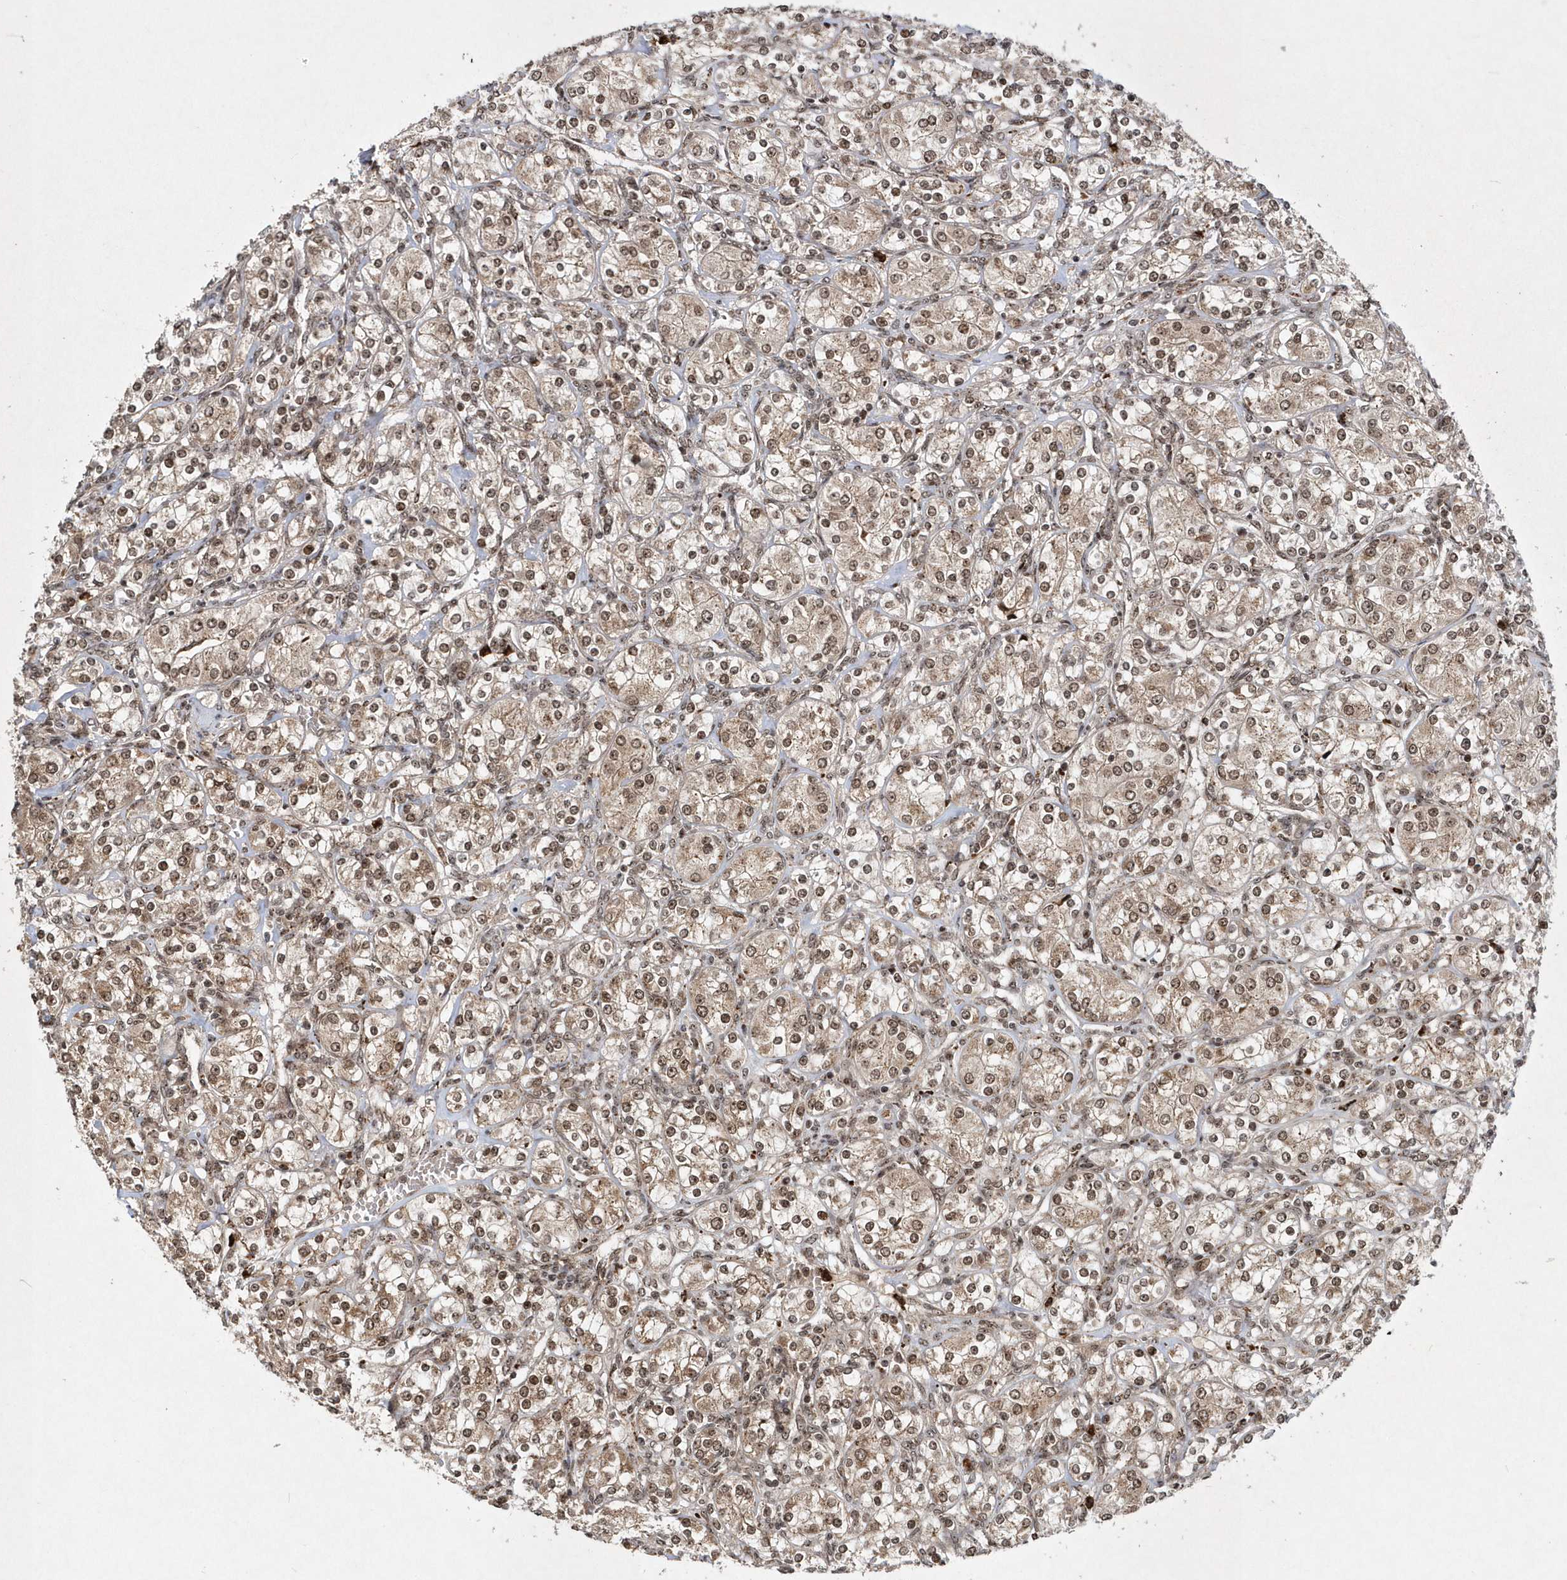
{"staining": {"intensity": "weak", "quantity": ">75%", "location": "cytoplasmic/membranous,nuclear"}, "tissue": "renal cancer", "cell_type": "Tumor cells", "image_type": "cancer", "snomed": [{"axis": "morphology", "description": "Adenocarcinoma, NOS"}, {"axis": "topography", "description": "Kidney"}], "caption": "Brown immunohistochemical staining in renal cancer (adenocarcinoma) exhibits weak cytoplasmic/membranous and nuclear positivity in about >75% of tumor cells. Ihc stains the protein in brown and the nuclei are stained blue.", "gene": "SOWAHB", "patient": {"sex": "male", "age": 77}}